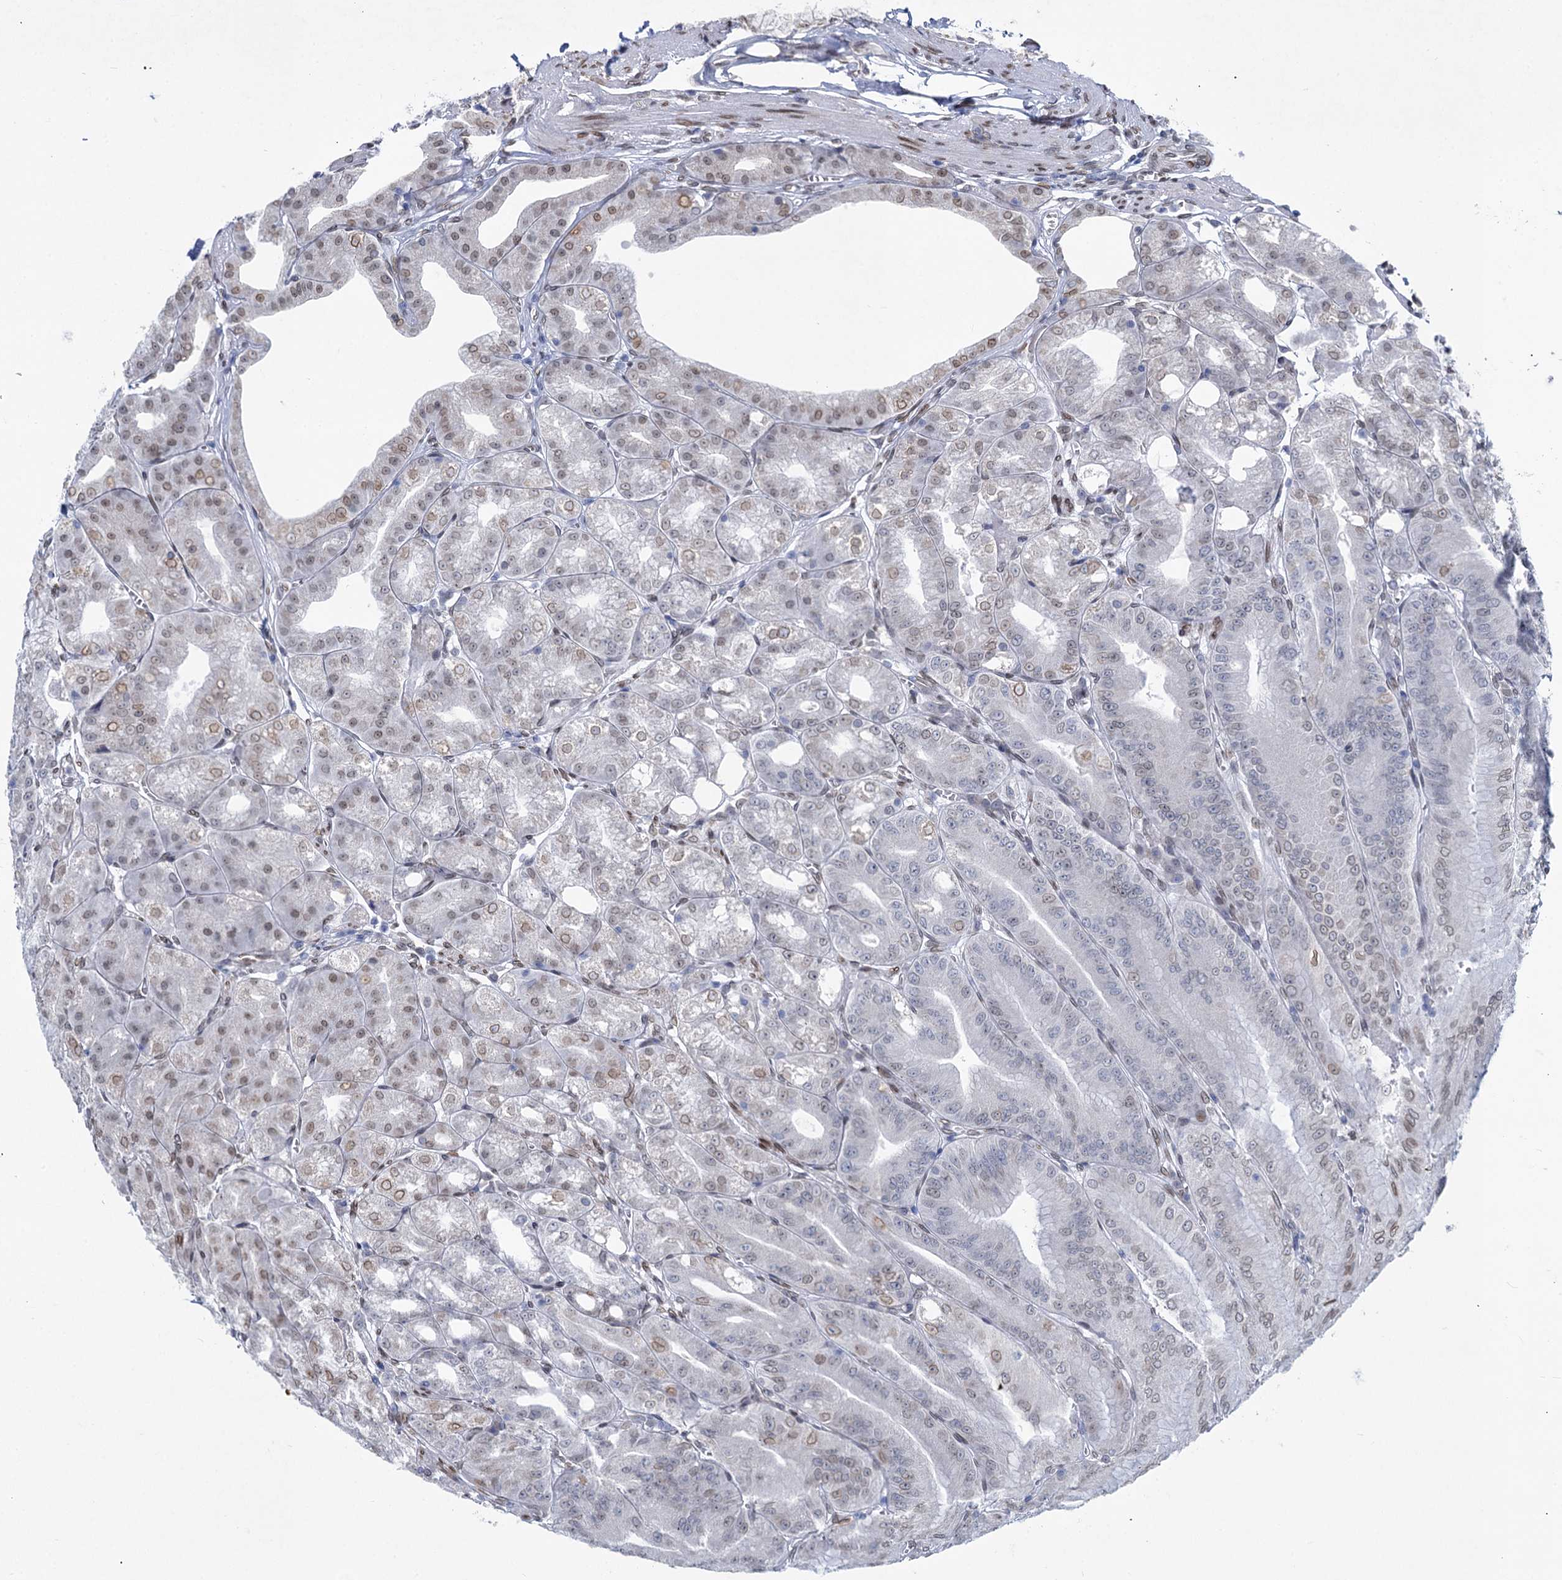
{"staining": {"intensity": "weak", "quantity": "25%-75%", "location": "cytoplasmic/membranous,nuclear"}, "tissue": "stomach", "cell_type": "Glandular cells", "image_type": "normal", "snomed": [{"axis": "morphology", "description": "Normal tissue, NOS"}, {"axis": "topography", "description": "Stomach, upper"}, {"axis": "topography", "description": "Stomach, lower"}], "caption": "DAB (3,3'-diaminobenzidine) immunohistochemical staining of unremarkable human stomach displays weak cytoplasmic/membranous,nuclear protein staining in approximately 25%-75% of glandular cells. (Brightfield microscopy of DAB IHC at high magnification).", "gene": "PRSS35", "patient": {"sex": "male", "age": 71}}